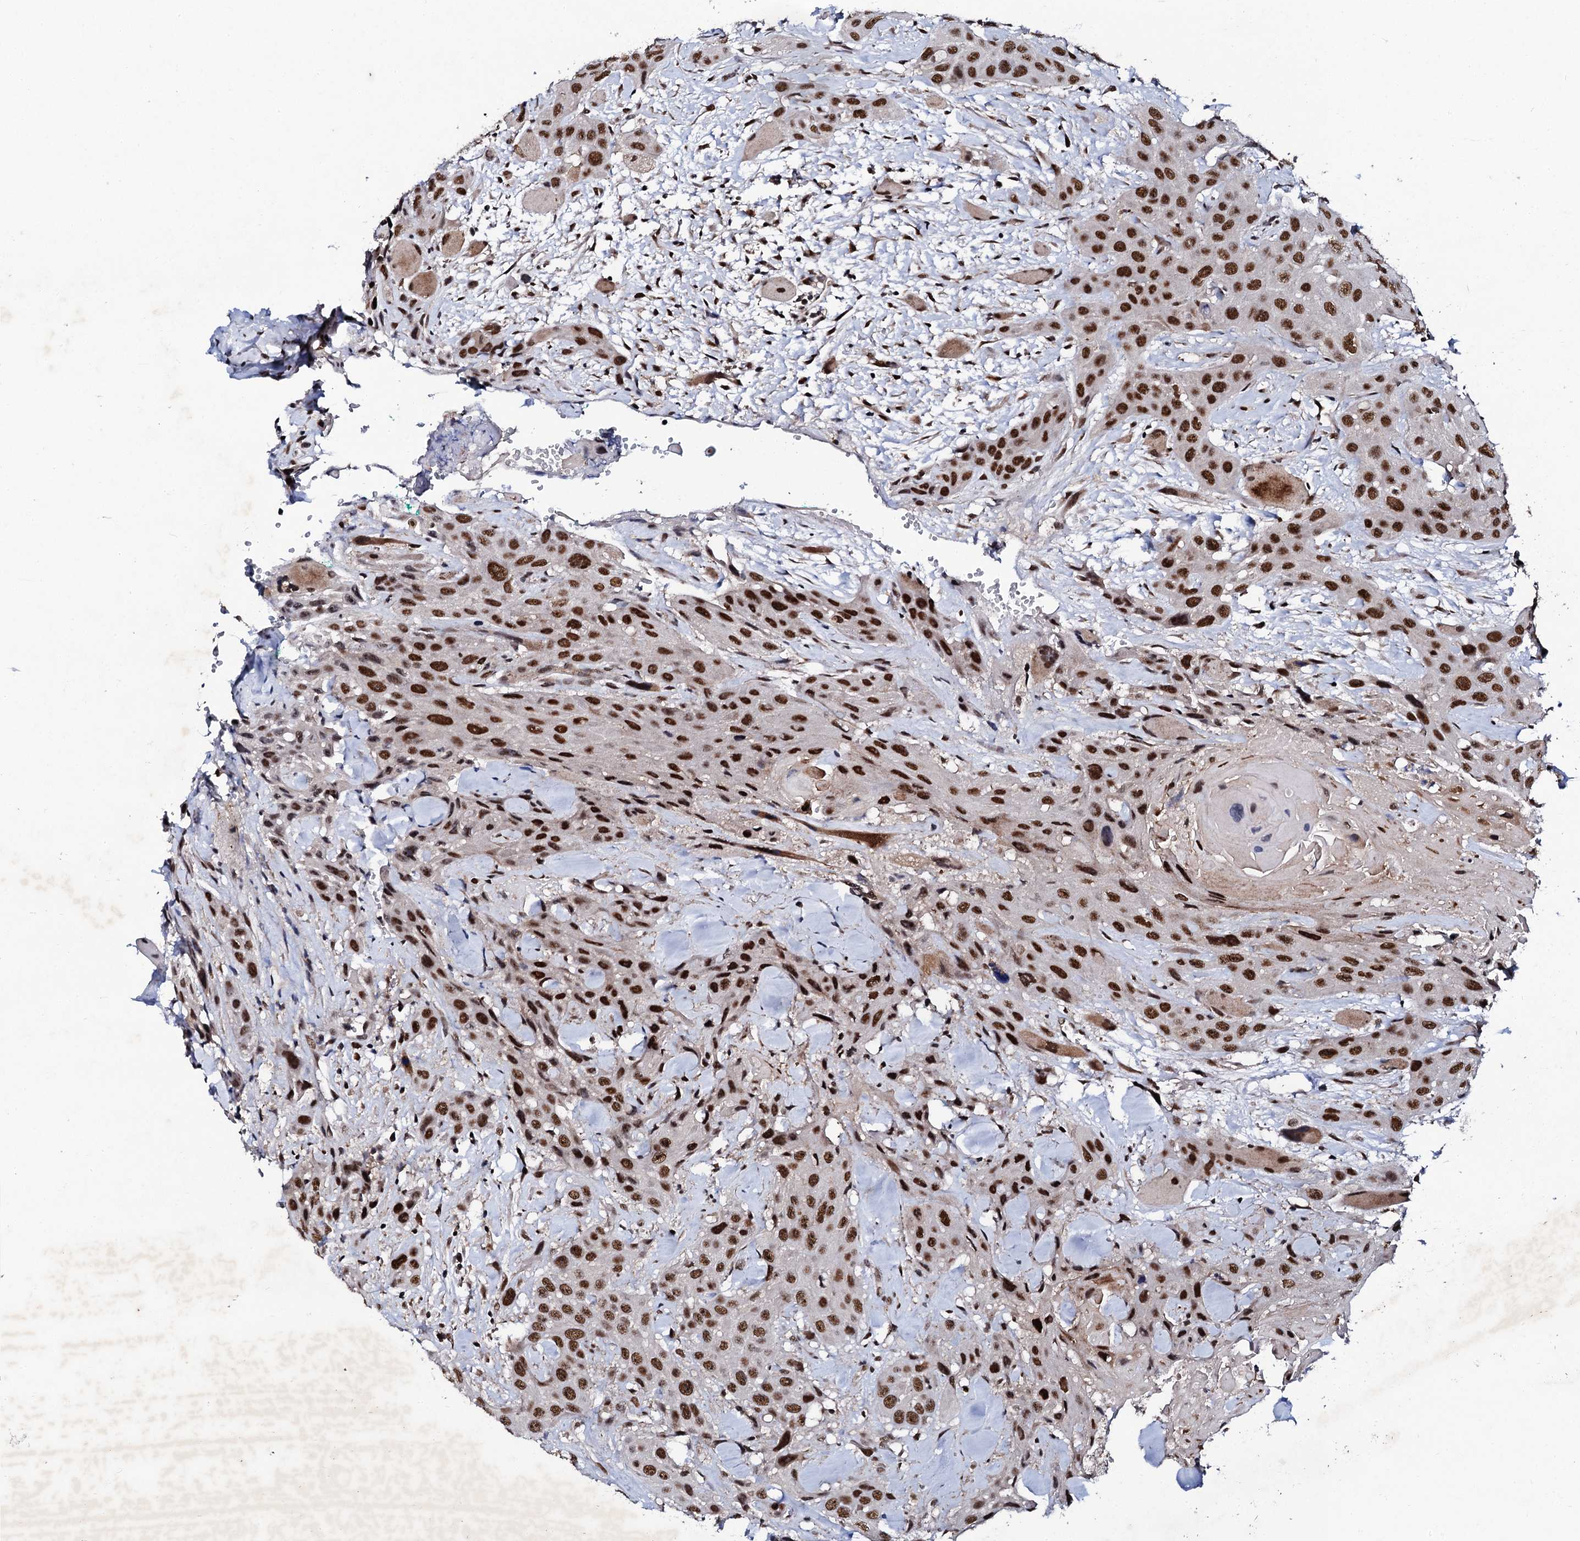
{"staining": {"intensity": "strong", "quantity": ">75%", "location": "nuclear"}, "tissue": "head and neck cancer", "cell_type": "Tumor cells", "image_type": "cancer", "snomed": [{"axis": "morphology", "description": "Squamous cell carcinoma, NOS"}, {"axis": "topography", "description": "Head-Neck"}], "caption": "This is an image of IHC staining of head and neck cancer, which shows strong staining in the nuclear of tumor cells.", "gene": "CSTF3", "patient": {"sex": "male", "age": 81}}